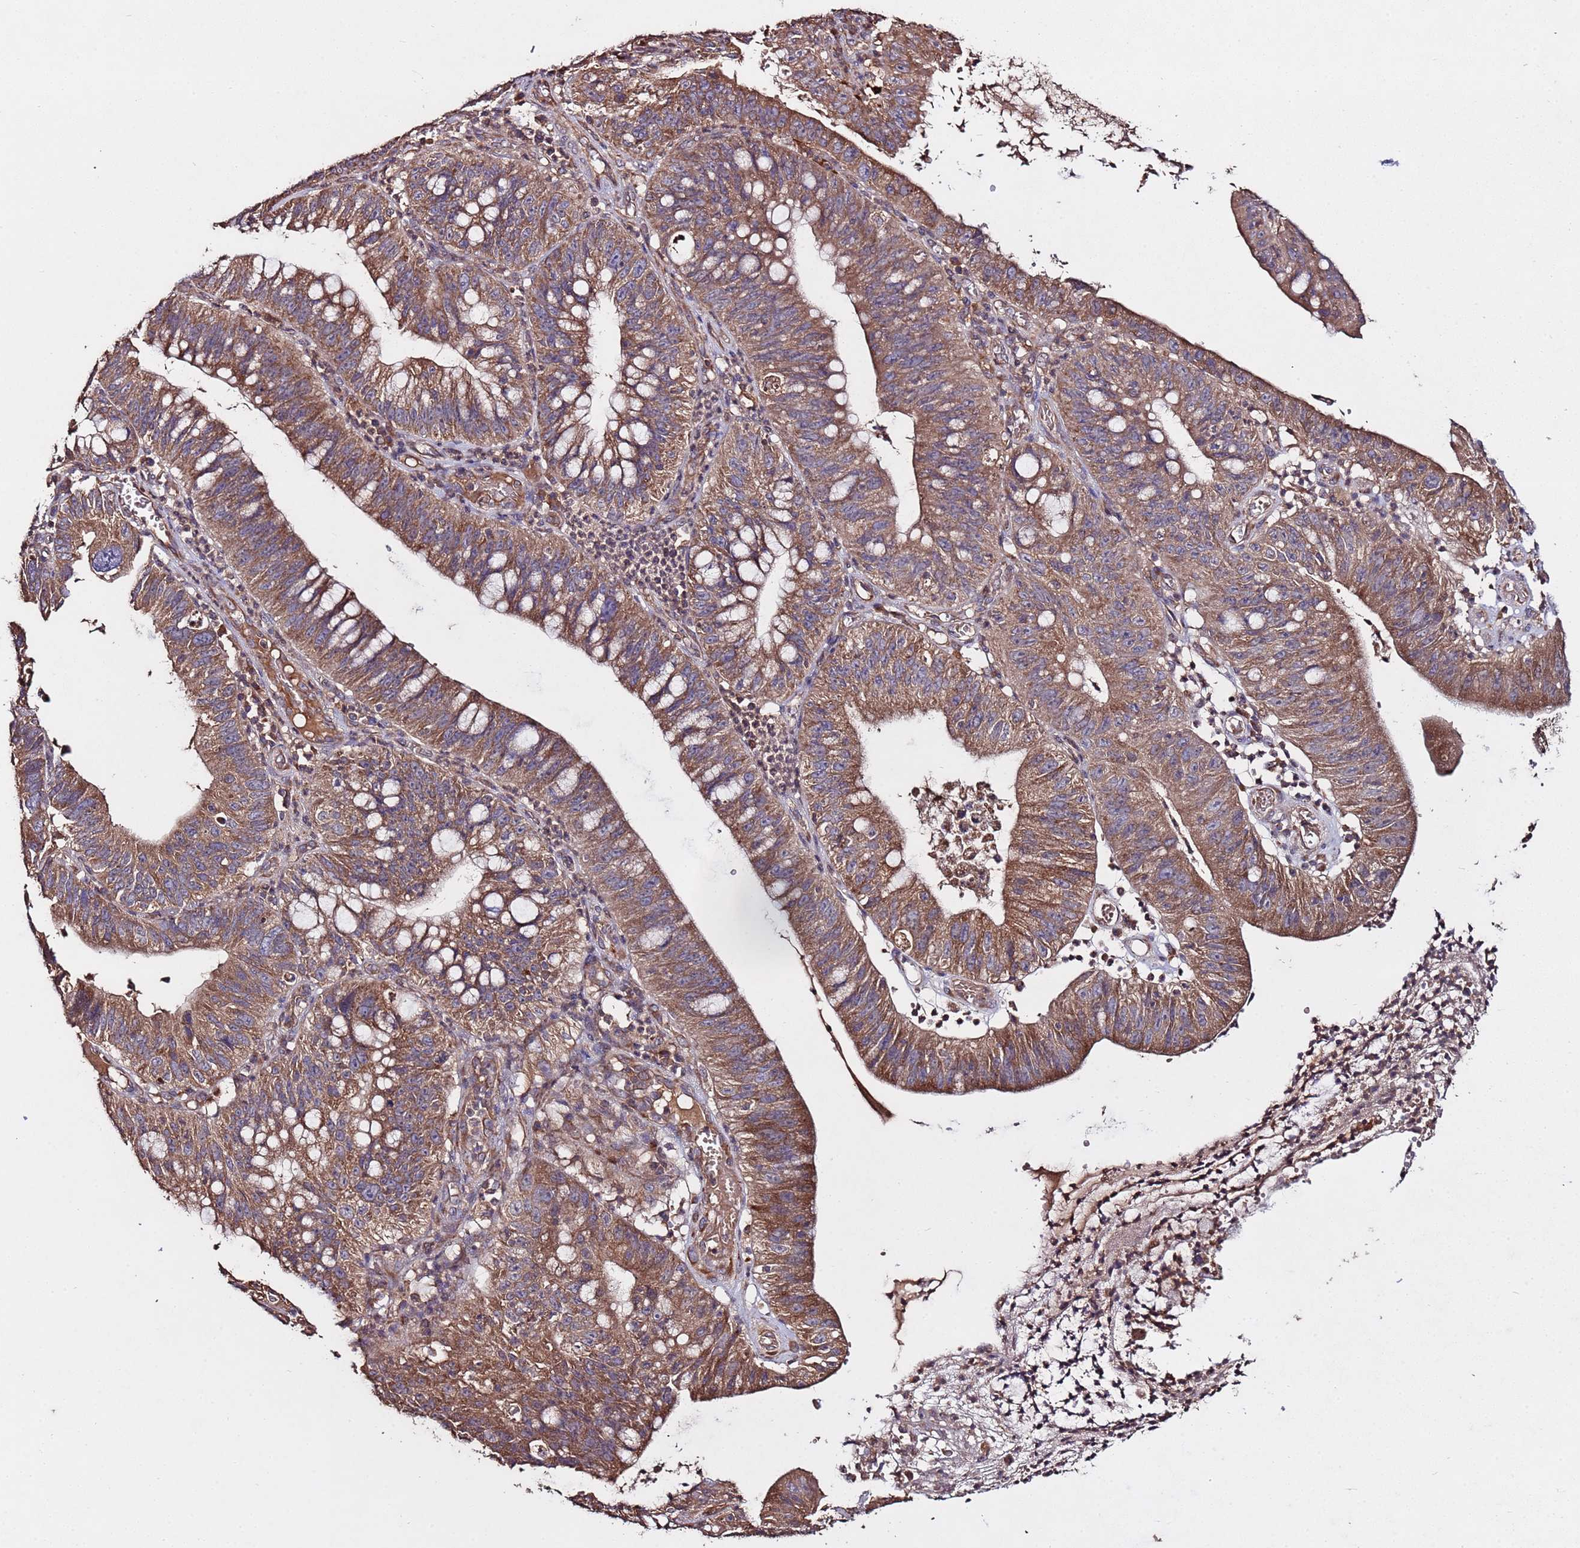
{"staining": {"intensity": "moderate", "quantity": ">75%", "location": "cytoplasmic/membranous"}, "tissue": "stomach cancer", "cell_type": "Tumor cells", "image_type": "cancer", "snomed": [{"axis": "morphology", "description": "Adenocarcinoma, NOS"}, {"axis": "topography", "description": "Stomach"}], "caption": "IHC staining of stomach adenocarcinoma, which shows medium levels of moderate cytoplasmic/membranous expression in approximately >75% of tumor cells indicating moderate cytoplasmic/membranous protein positivity. The staining was performed using DAB (brown) for protein detection and nuclei were counterstained in hematoxylin (blue).", "gene": "RPS15A", "patient": {"sex": "male", "age": 59}}